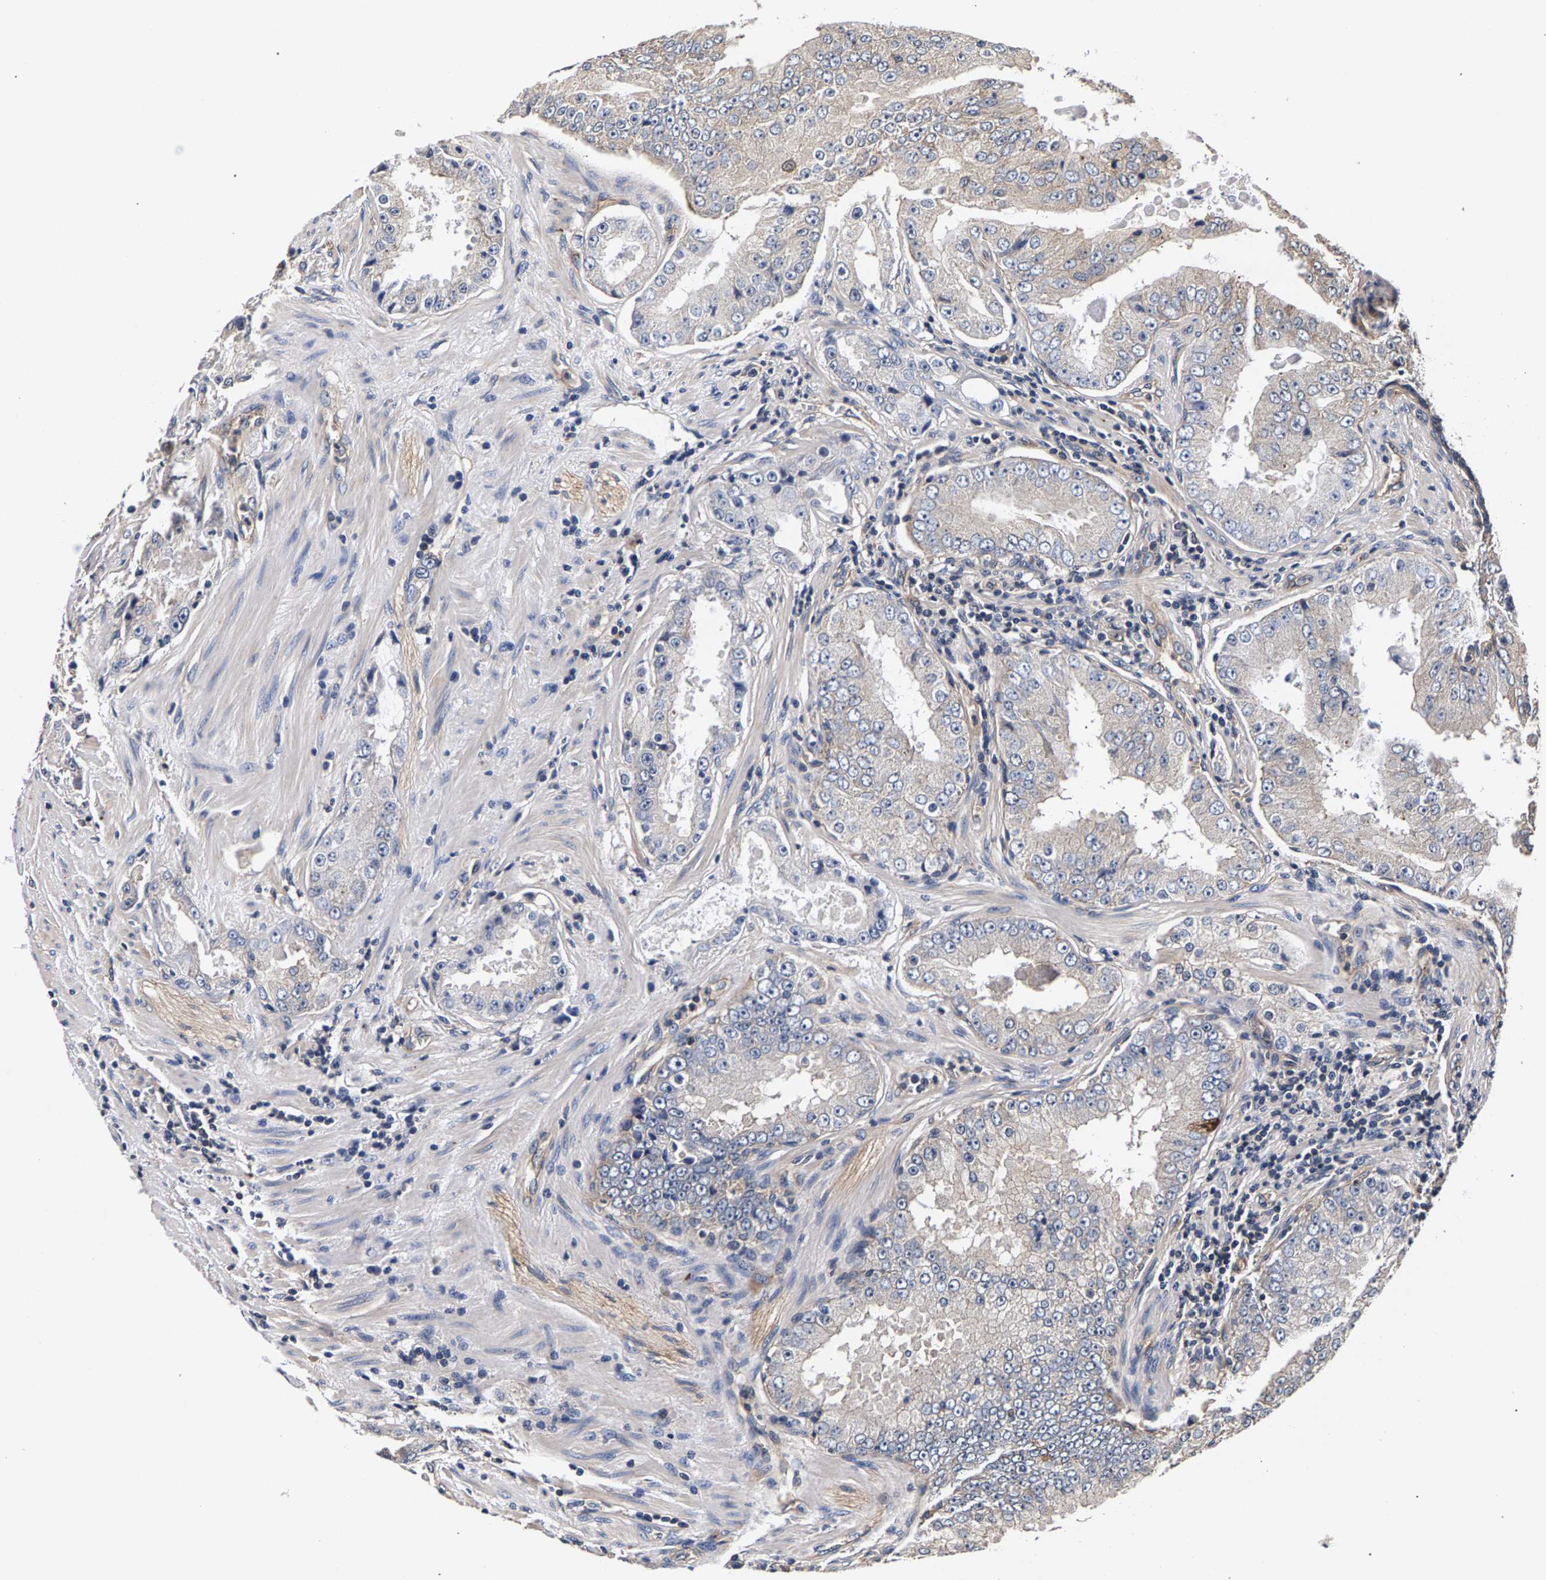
{"staining": {"intensity": "negative", "quantity": "none", "location": "none"}, "tissue": "prostate cancer", "cell_type": "Tumor cells", "image_type": "cancer", "snomed": [{"axis": "morphology", "description": "Adenocarcinoma, High grade"}, {"axis": "topography", "description": "Prostate"}], "caption": "DAB immunohistochemical staining of prostate cancer exhibits no significant expression in tumor cells. (Brightfield microscopy of DAB immunohistochemistry (IHC) at high magnification).", "gene": "MARCHF7", "patient": {"sex": "male", "age": 73}}